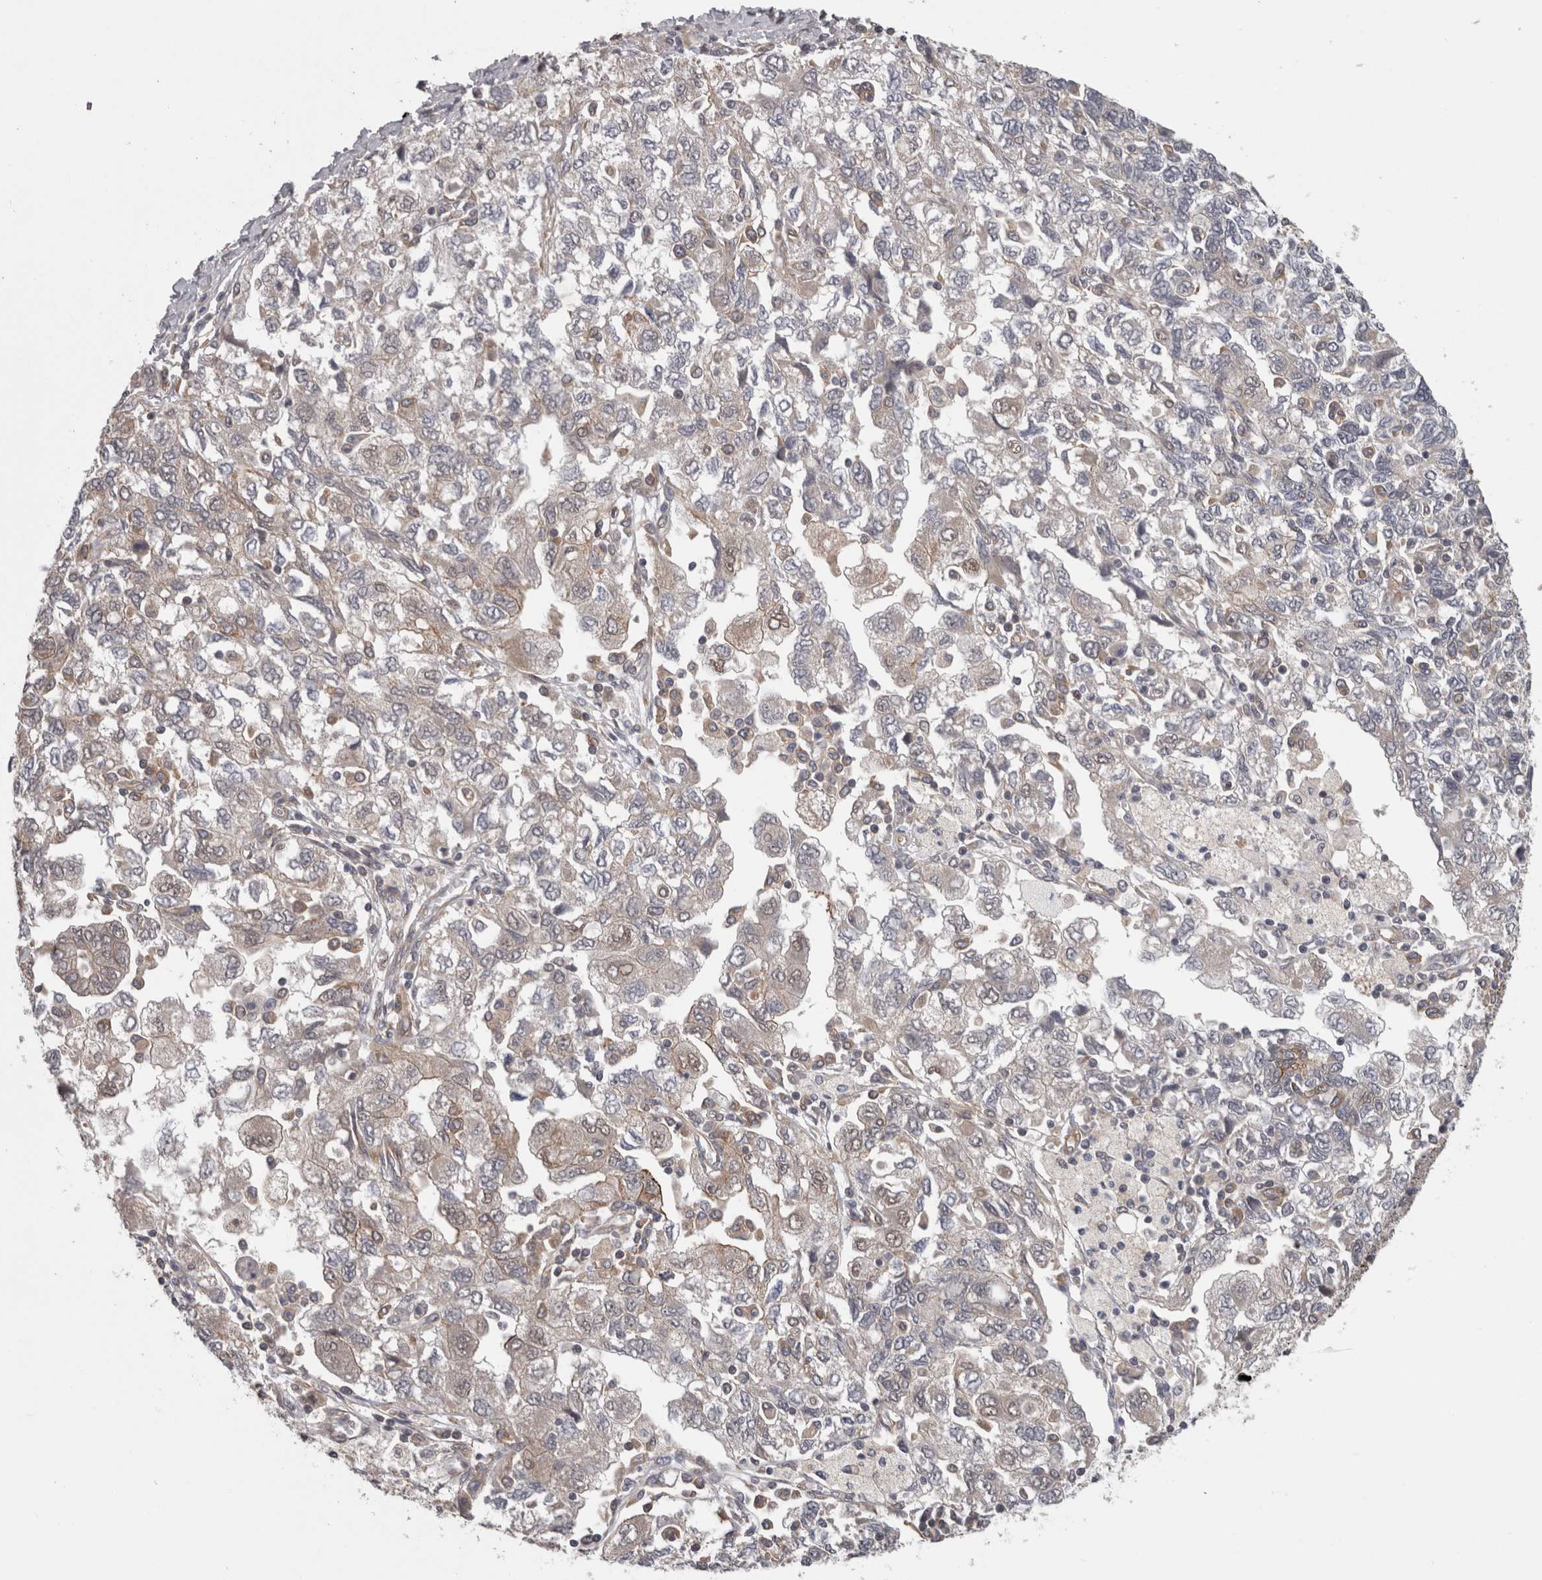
{"staining": {"intensity": "weak", "quantity": "<25%", "location": "cytoplasmic/membranous"}, "tissue": "ovarian cancer", "cell_type": "Tumor cells", "image_type": "cancer", "snomed": [{"axis": "morphology", "description": "Carcinoma, NOS"}, {"axis": "morphology", "description": "Cystadenocarcinoma, serous, NOS"}, {"axis": "topography", "description": "Ovary"}], "caption": "Tumor cells are negative for protein expression in human carcinoma (ovarian).", "gene": "RMDN1", "patient": {"sex": "female", "age": 69}}